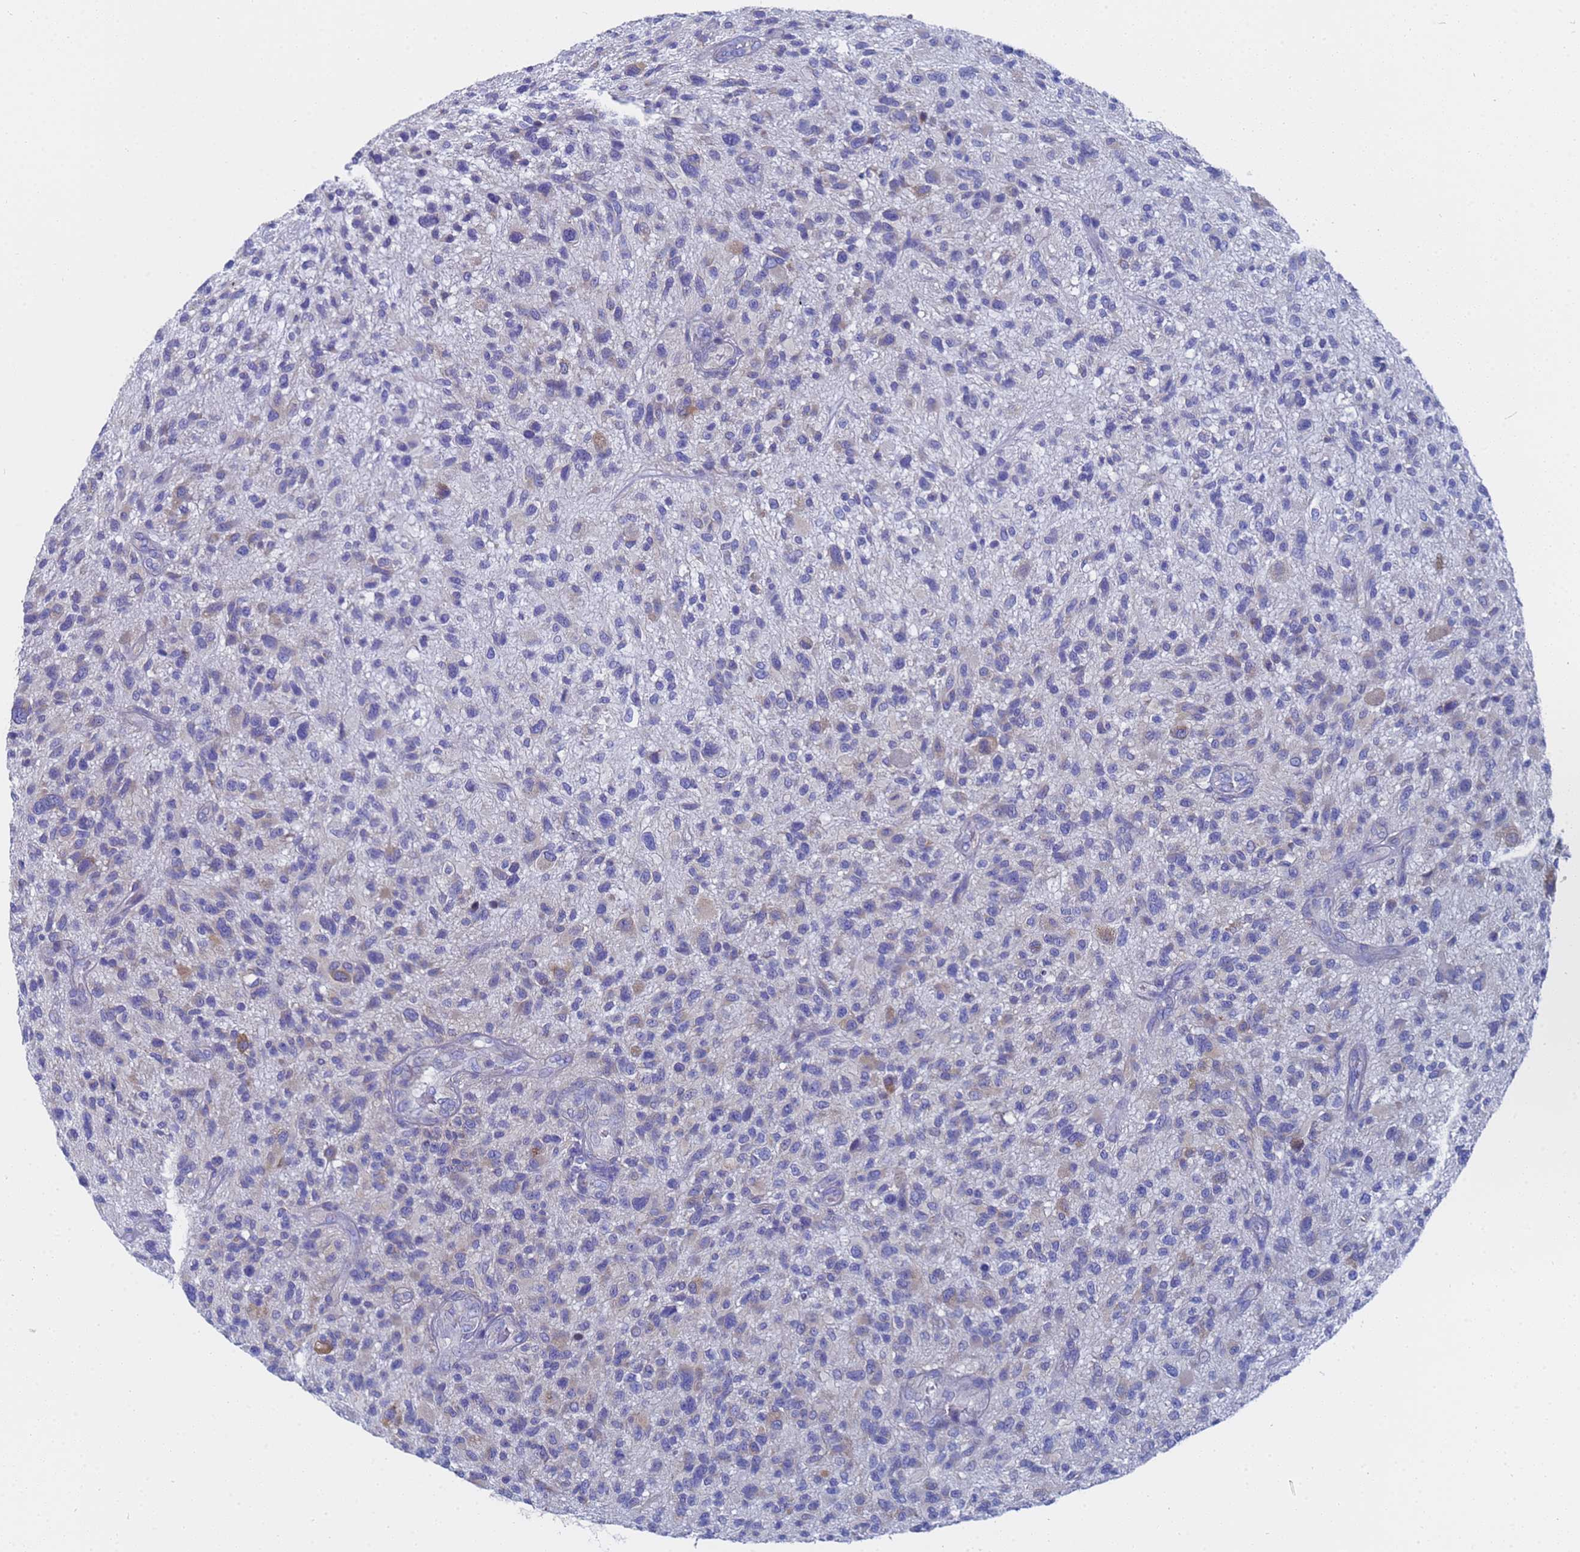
{"staining": {"intensity": "negative", "quantity": "none", "location": "none"}, "tissue": "glioma", "cell_type": "Tumor cells", "image_type": "cancer", "snomed": [{"axis": "morphology", "description": "Glioma, malignant, High grade"}, {"axis": "topography", "description": "Brain"}], "caption": "High magnification brightfield microscopy of high-grade glioma (malignant) stained with DAB (3,3'-diaminobenzidine) (brown) and counterstained with hematoxylin (blue): tumor cells show no significant expression.", "gene": "TM4SF4", "patient": {"sex": "male", "age": 47}}